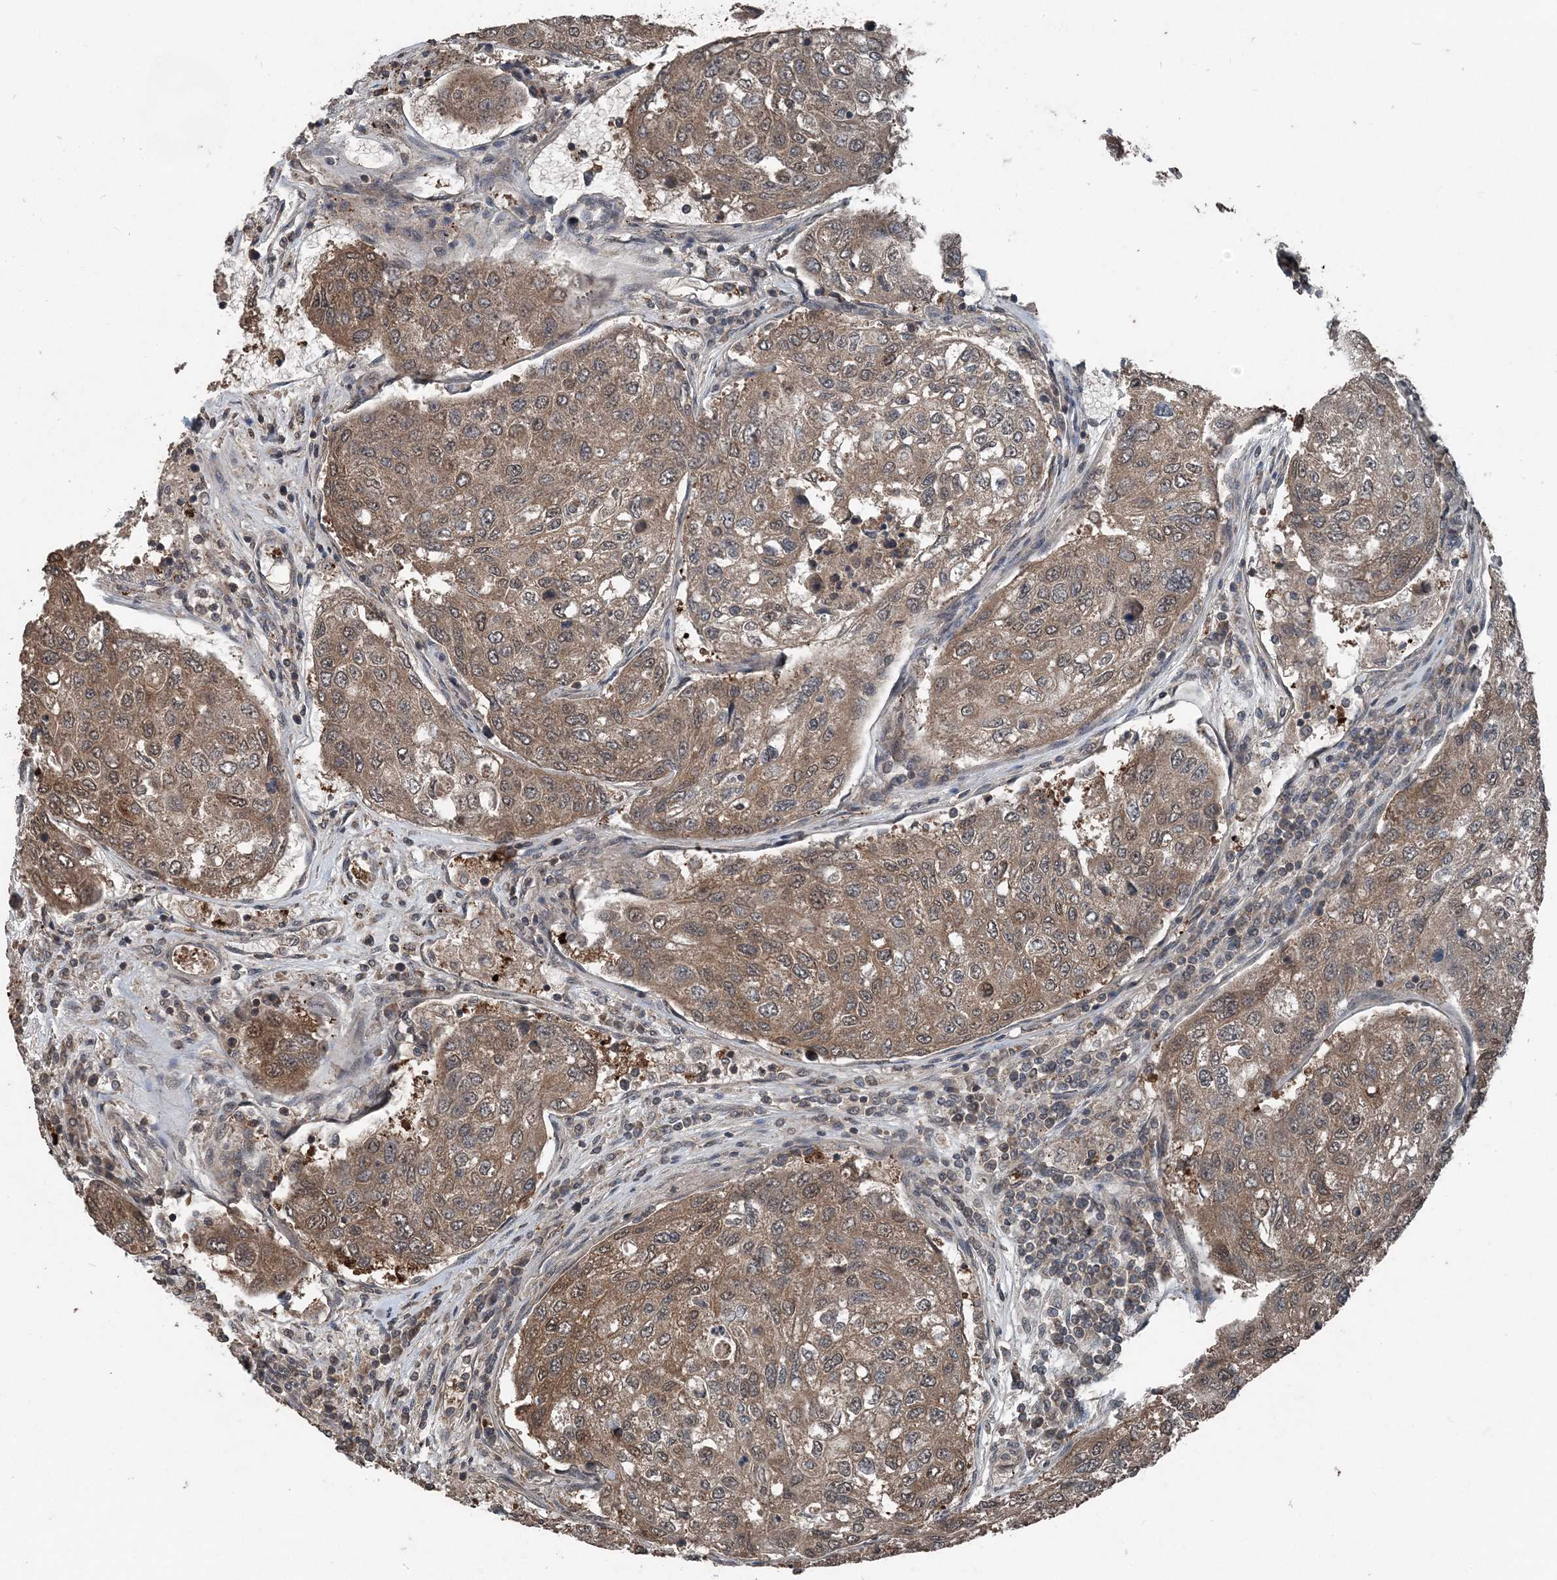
{"staining": {"intensity": "moderate", "quantity": ">75%", "location": "cytoplasmic/membranous"}, "tissue": "urothelial cancer", "cell_type": "Tumor cells", "image_type": "cancer", "snomed": [{"axis": "morphology", "description": "Urothelial carcinoma, High grade"}, {"axis": "topography", "description": "Lymph node"}, {"axis": "topography", "description": "Urinary bladder"}], "caption": "DAB (3,3'-diaminobenzidine) immunohistochemical staining of urothelial cancer exhibits moderate cytoplasmic/membranous protein staining in about >75% of tumor cells.", "gene": "CFL1", "patient": {"sex": "male", "age": 51}}